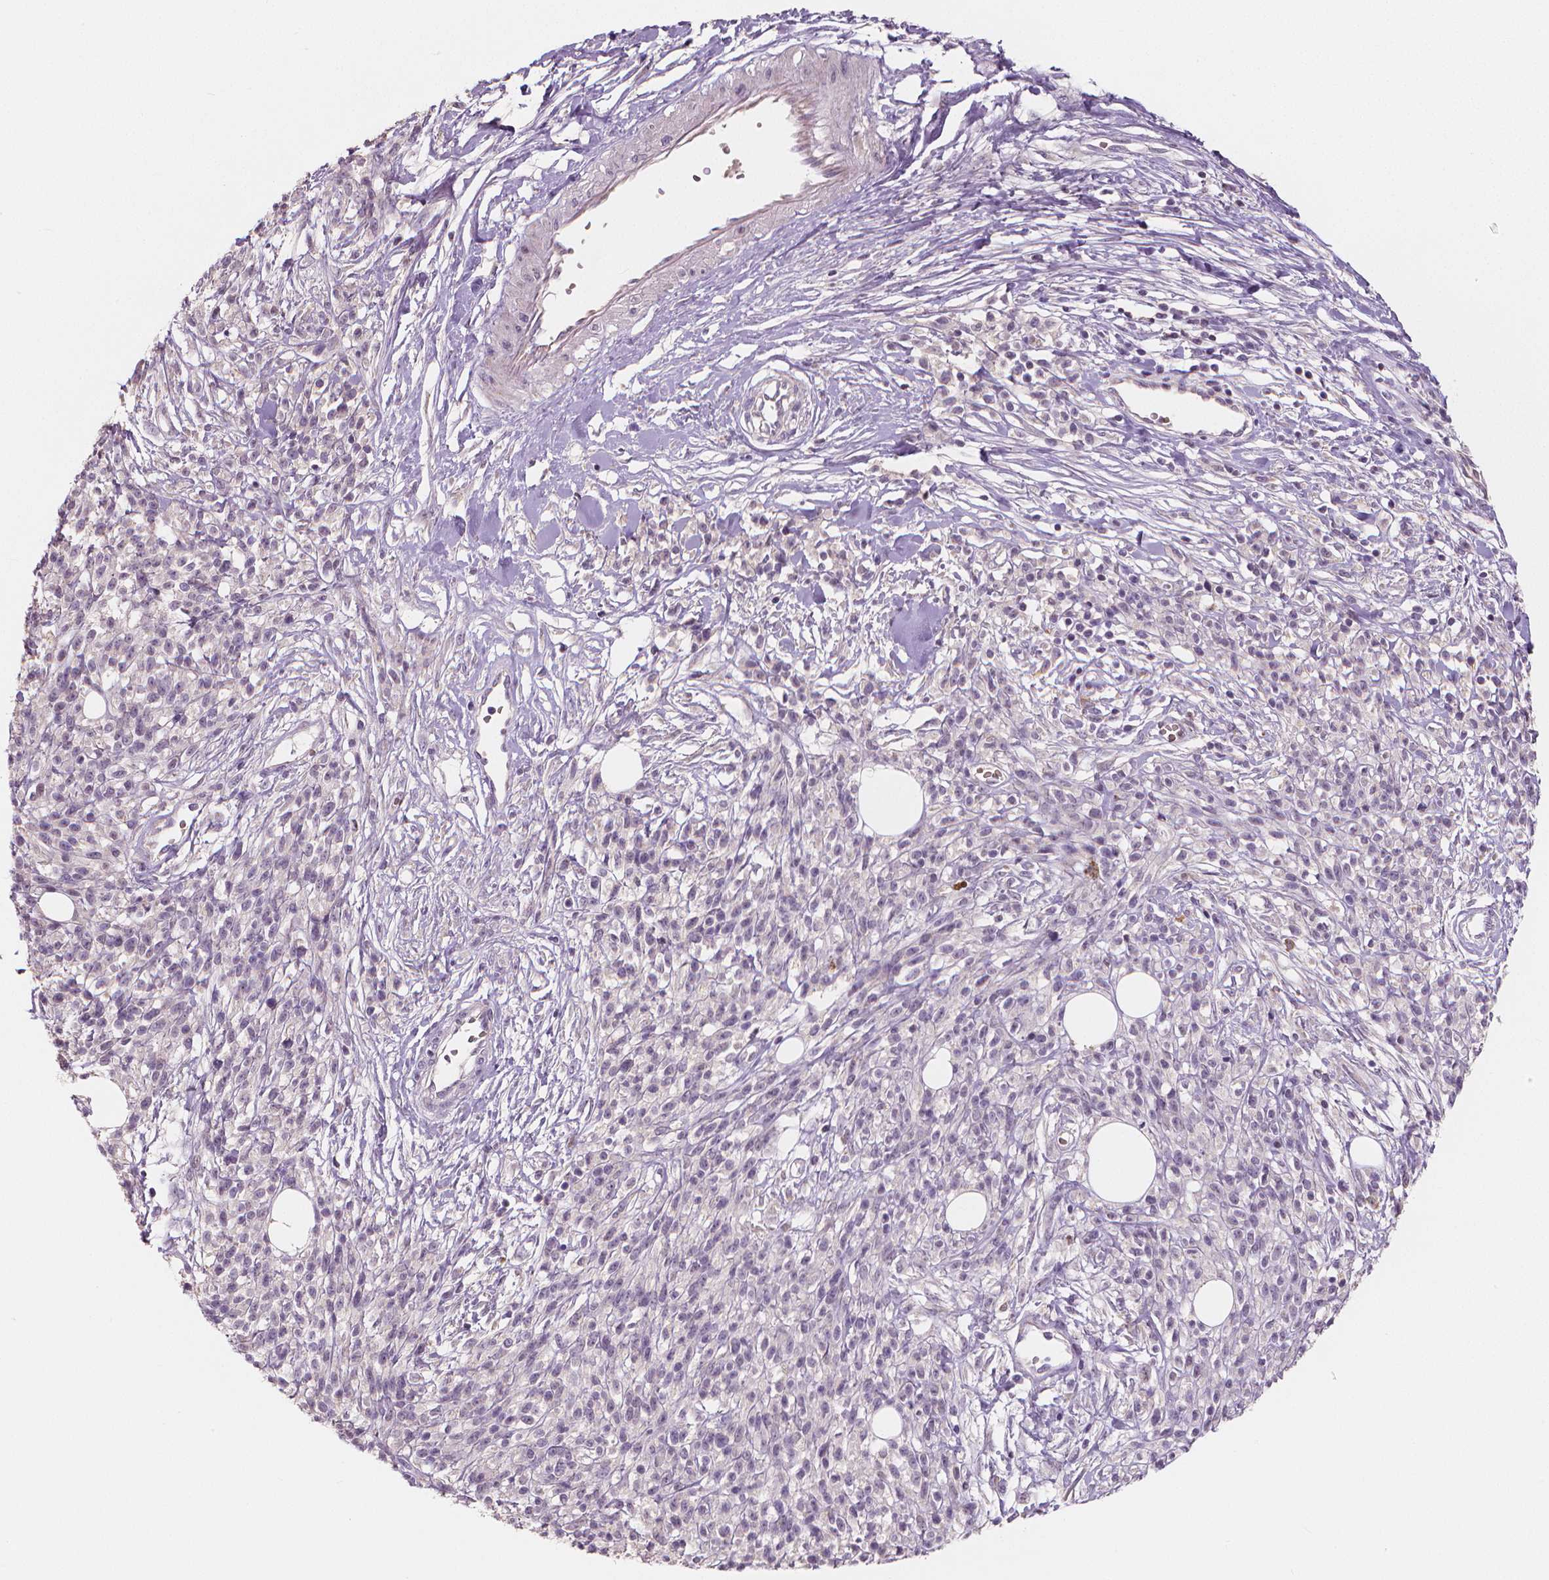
{"staining": {"intensity": "negative", "quantity": "none", "location": "none"}, "tissue": "melanoma", "cell_type": "Tumor cells", "image_type": "cancer", "snomed": [{"axis": "morphology", "description": "Malignant melanoma, NOS"}, {"axis": "topography", "description": "Skin"}, {"axis": "topography", "description": "Skin of trunk"}], "caption": "This is a histopathology image of immunohistochemistry (IHC) staining of malignant melanoma, which shows no positivity in tumor cells.", "gene": "RNASE7", "patient": {"sex": "male", "age": 74}}